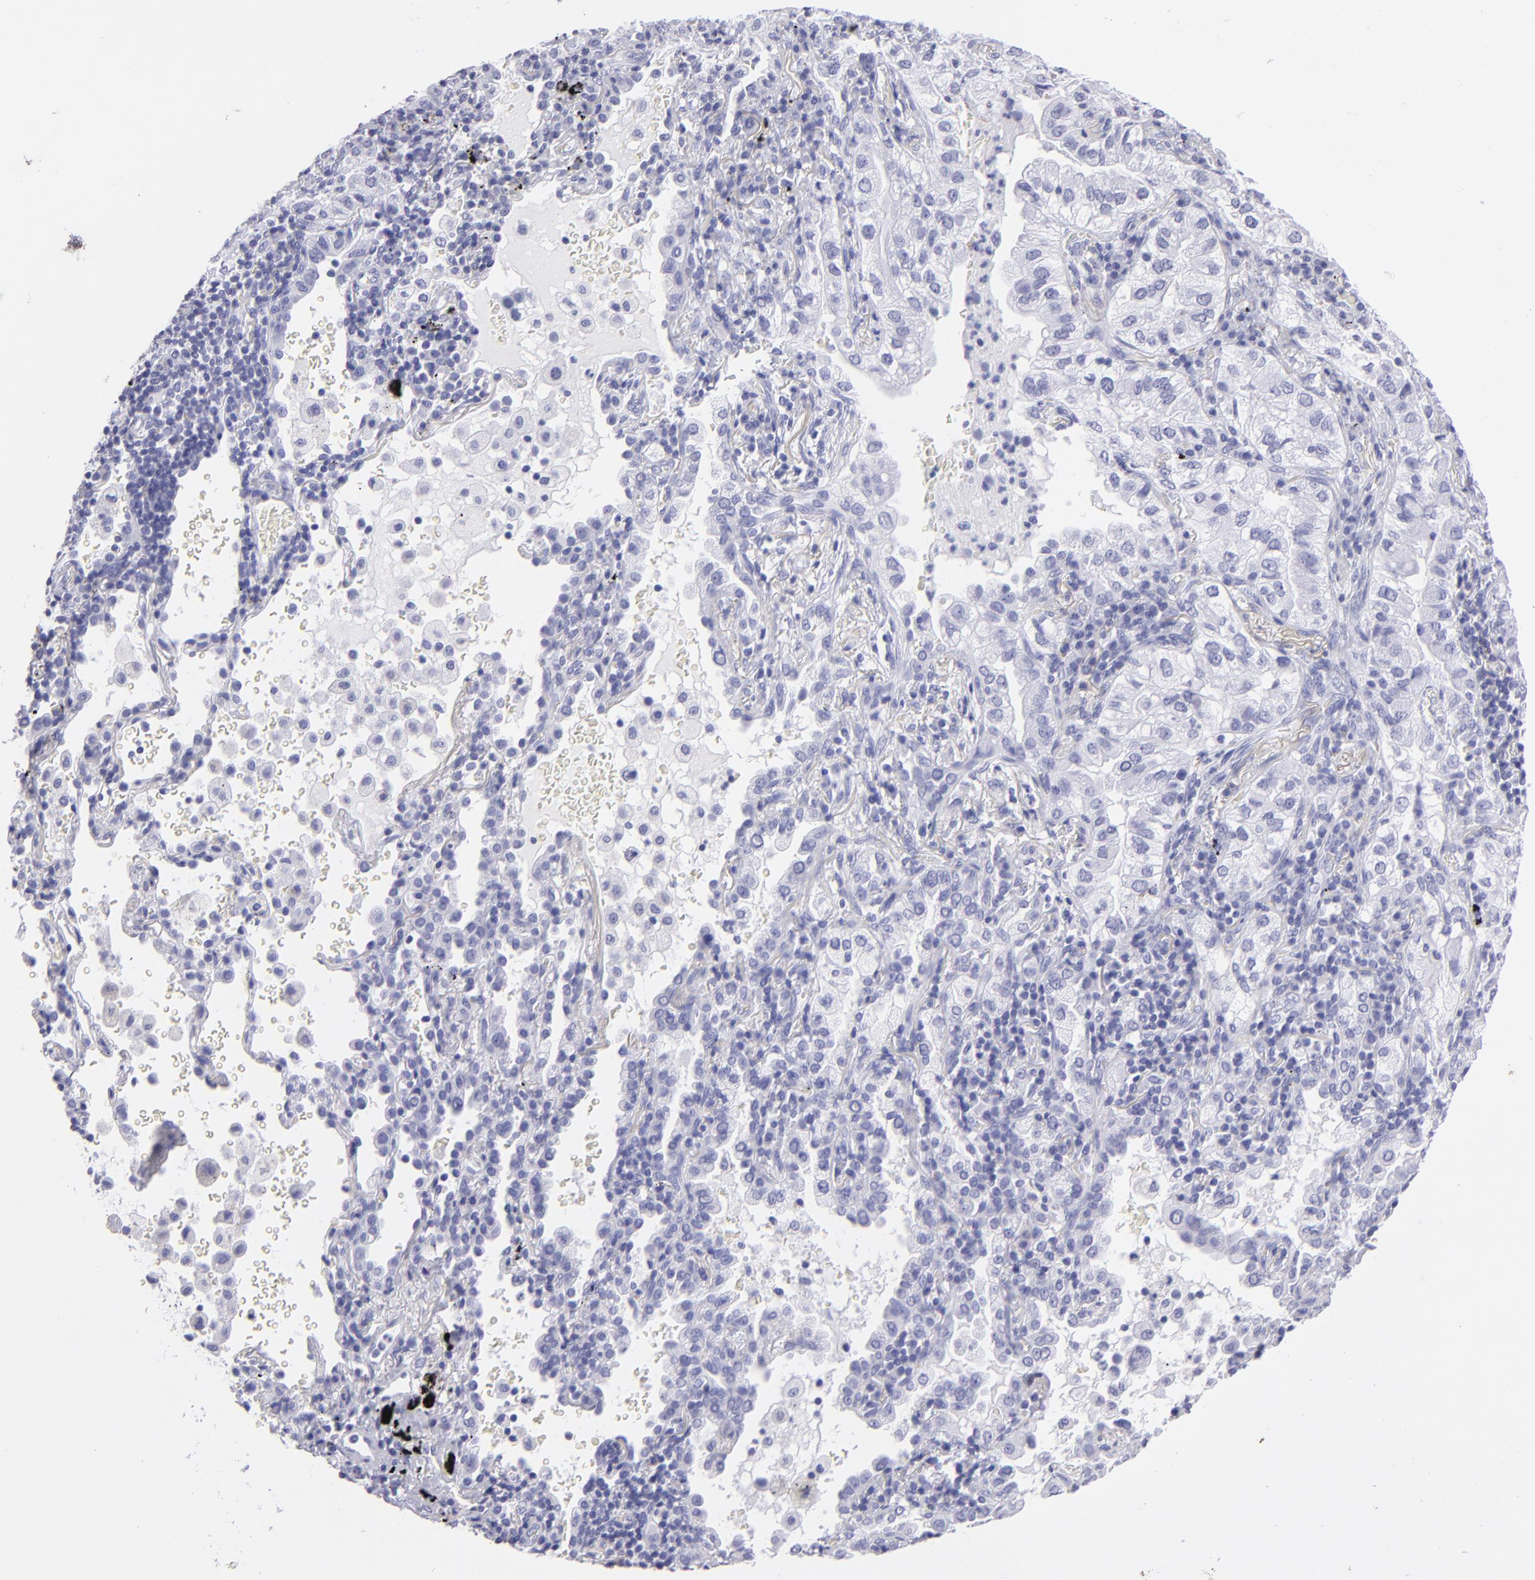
{"staining": {"intensity": "negative", "quantity": "none", "location": "none"}, "tissue": "lung cancer", "cell_type": "Tumor cells", "image_type": "cancer", "snomed": [{"axis": "morphology", "description": "Adenocarcinoma, NOS"}, {"axis": "topography", "description": "Lung"}], "caption": "Lung cancer (adenocarcinoma) was stained to show a protein in brown. There is no significant staining in tumor cells.", "gene": "PVALB", "patient": {"sex": "female", "age": 50}}